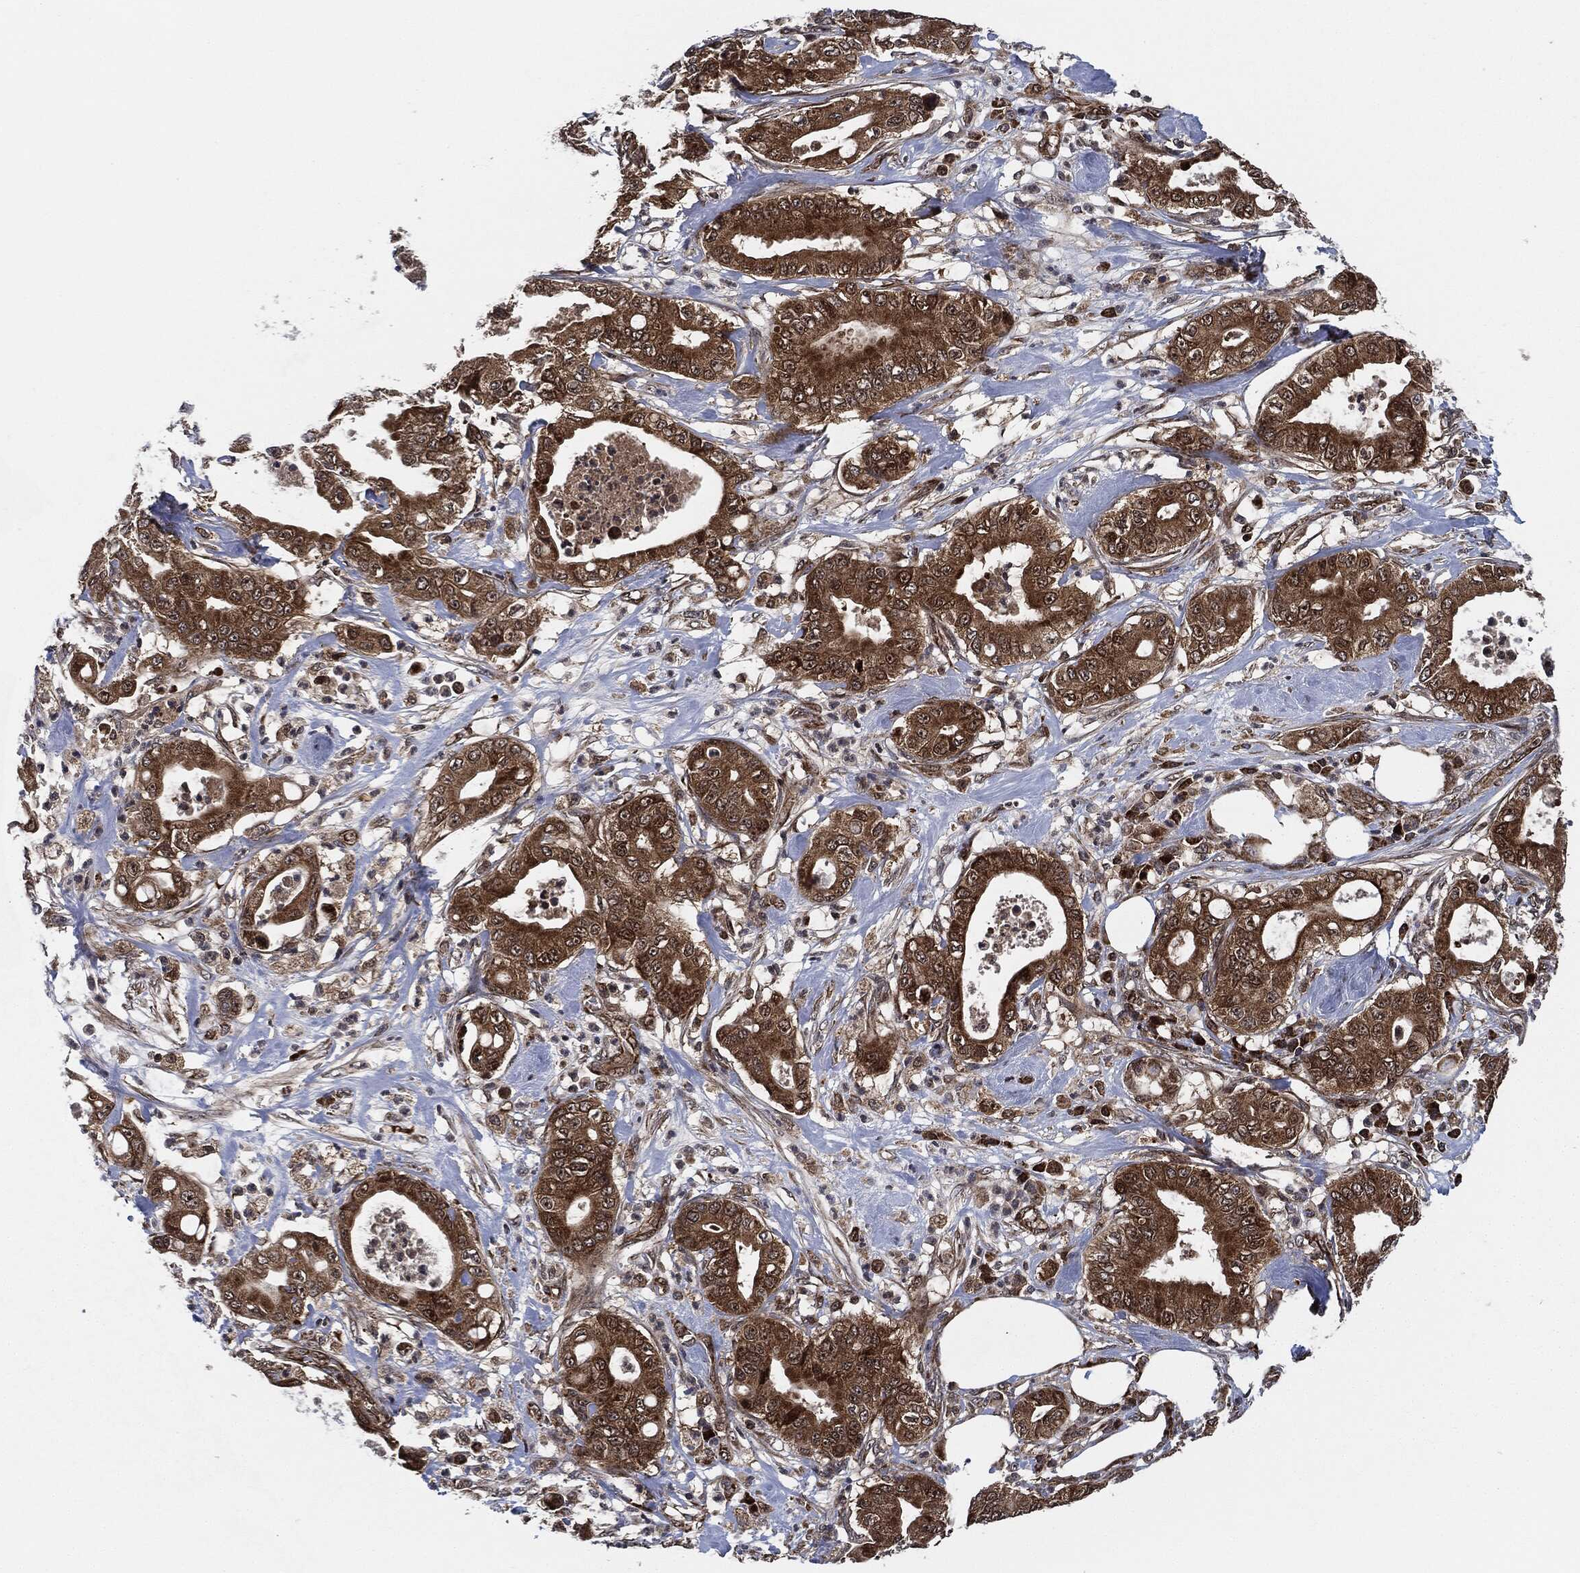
{"staining": {"intensity": "strong", "quantity": ">75%", "location": "cytoplasmic/membranous"}, "tissue": "pancreatic cancer", "cell_type": "Tumor cells", "image_type": "cancer", "snomed": [{"axis": "morphology", "description": "Adenocarcinoma, NOS"}, {"axis": "topography", "description": "Pancreas"}], "caption": "Tumor cells exhibit strong cytoplasmic/membranous positivity in approximately >75% of cells in pancreatic cancer. The staining was performed using DAB (3,3'-diaminobenzidine), with brown indicating positive protein expression. Nuclei are stained blue with hematoxylin.", "gene": "RNASEL", "patient": {"sex": "male", "age": 71}}